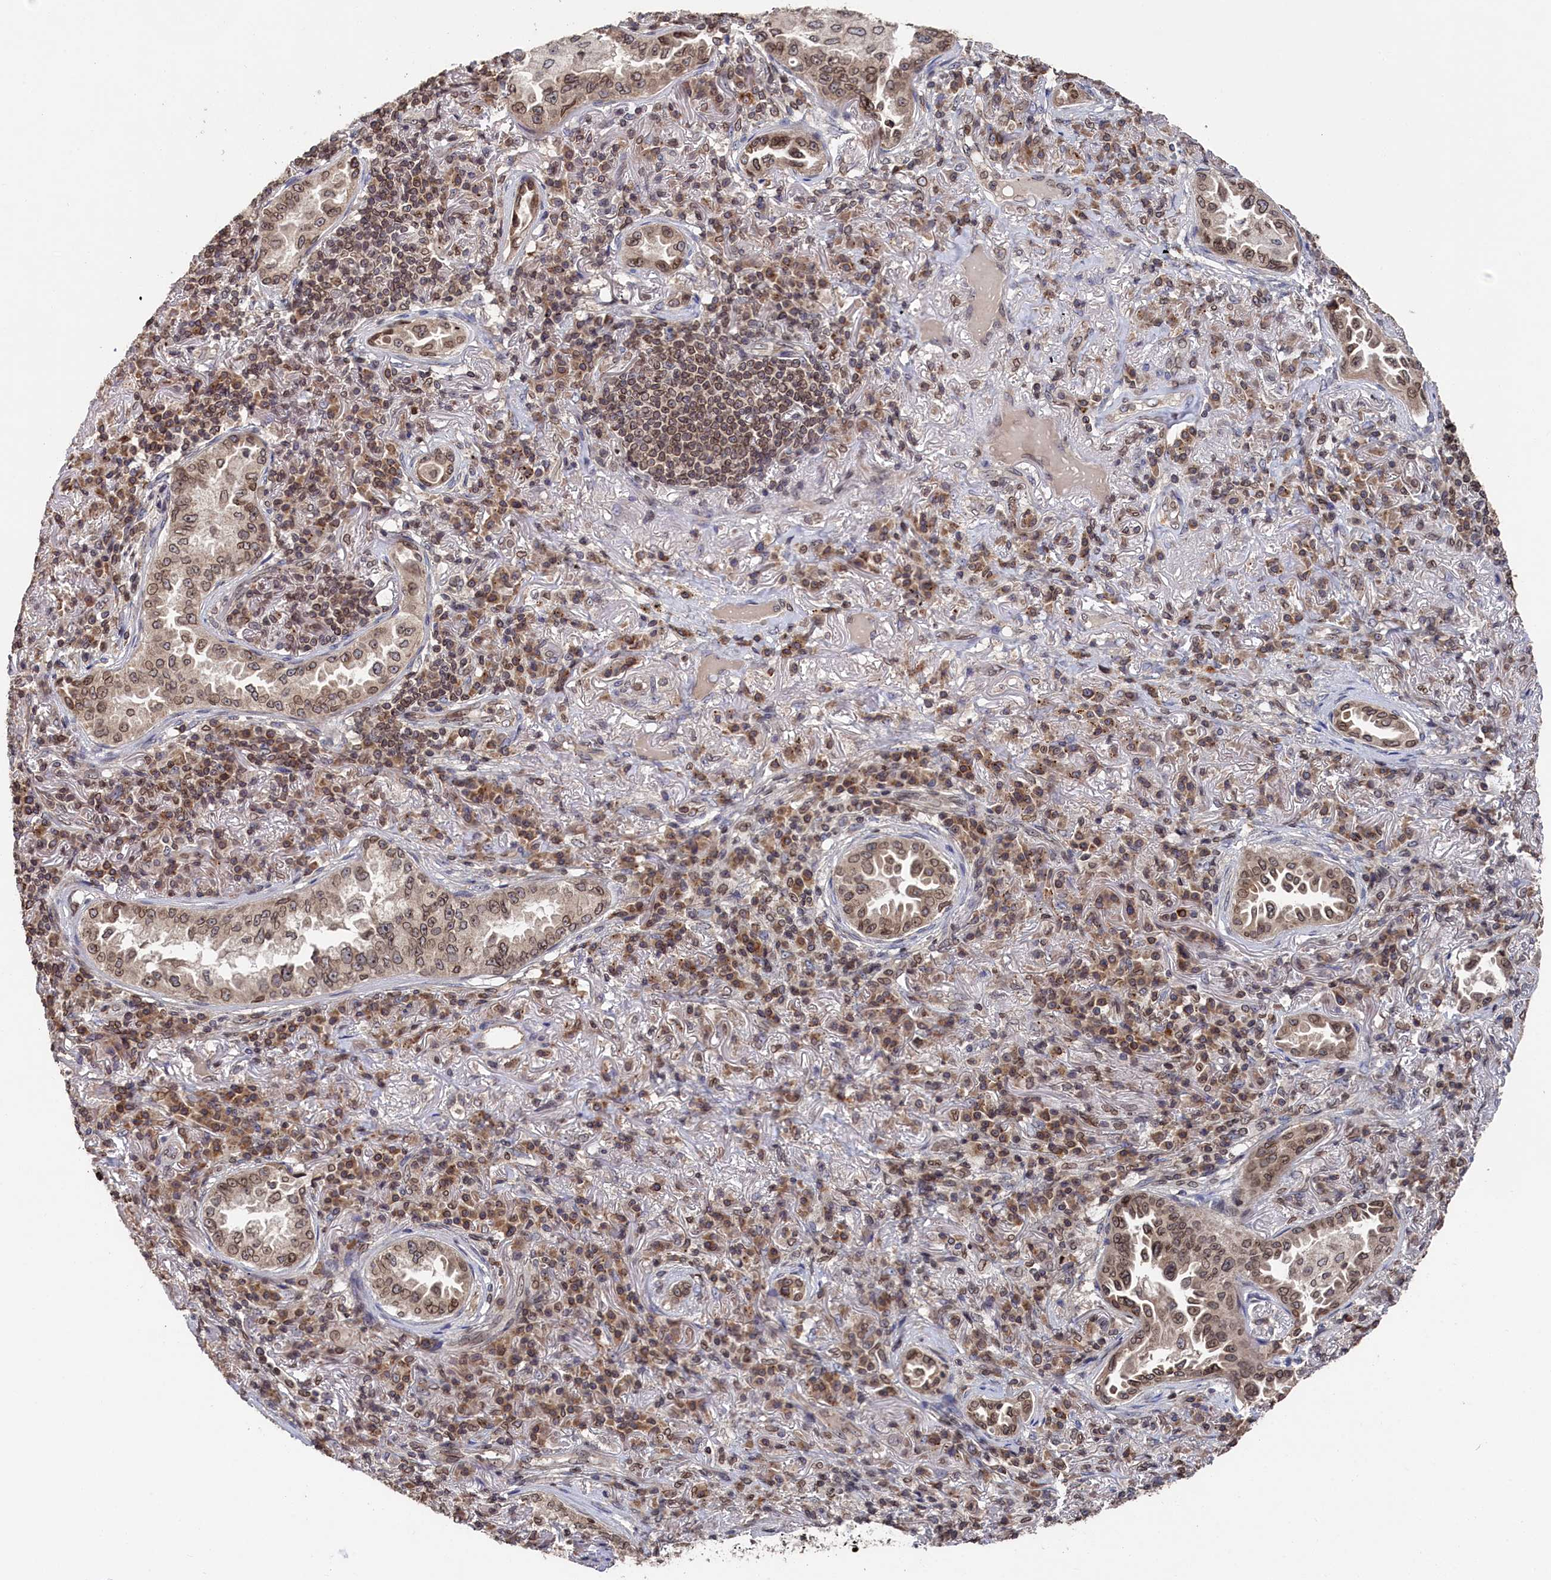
{"staining": {"intensity": "moderate", "quantity": ">75%", "location": "cytoplasmic/membranous,nuclear"}, "tissue": "lung cancer", "cell_type": "Tumor cells", "image_type": "cancer", "snomed": [{"axis": "morphology", "description": "Adenocarcinoma, NOS"}, {"axis": "topography", "description": "Lung"}], "caption": "Human lung adenocarcinoma stained for a protein (brown) demonstrates moderate cytoplasmic/membranous and nuclear positive positivity in approximately >75% of tumor cells.", "gene": "ANKEF1", "patient": {"sex": "female", "age": 69}}